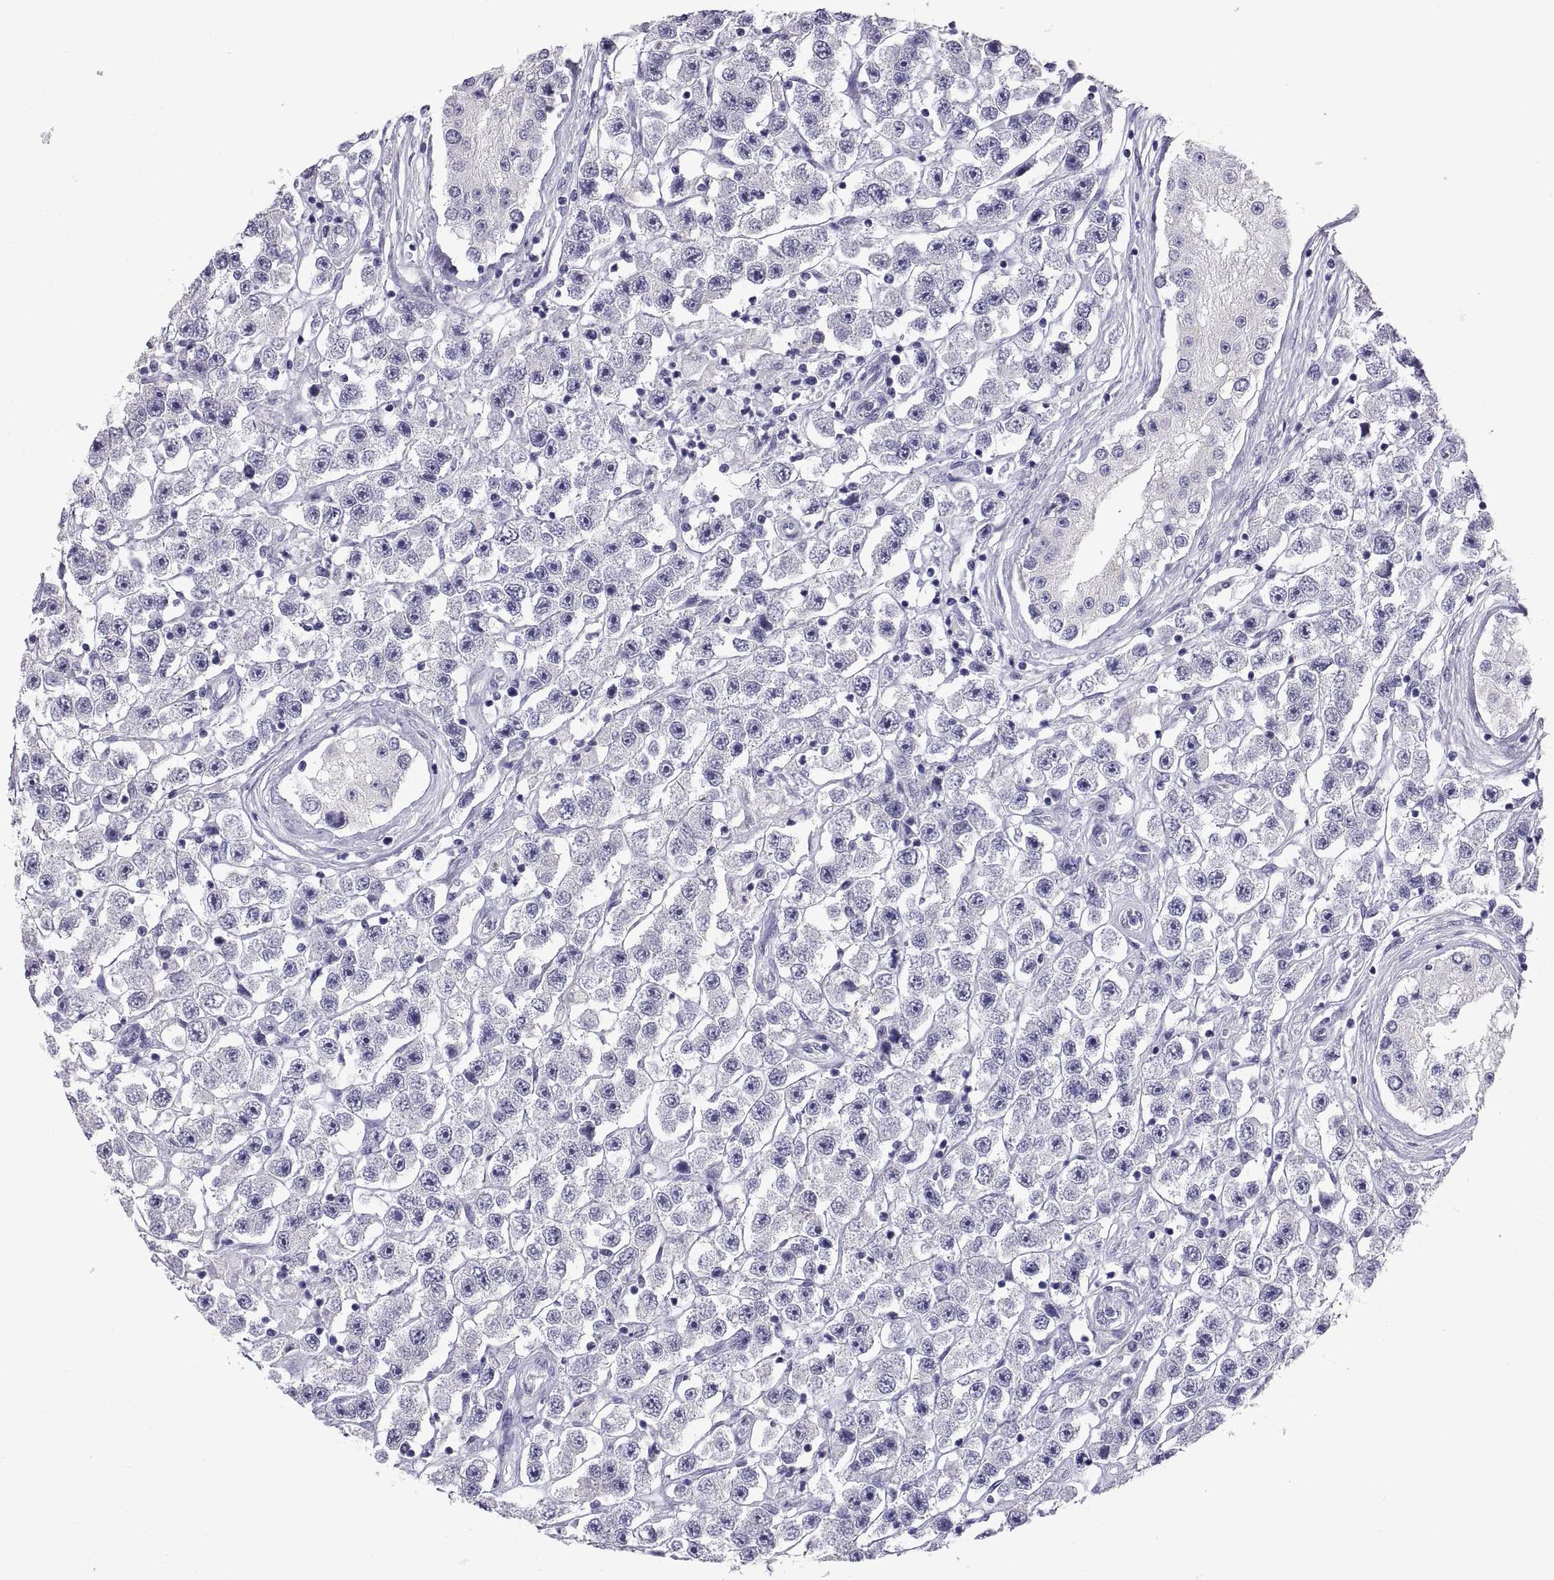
{"staining": {"intensity": "negative", "quantity": "none", "location": "none"}, "tissue": "testis cancer", "cell_type": "Tumor cells", "image_type": "cancer", "snomed": [{"axis": "morphology", "description": "Seminoma, NOS"}, {"axis": "topography", "description": "Testis"}], "caption": "IHC of testis seminoma demonstrates no expression in tumor cells. (DAB immunohistochemistry (IHC) visualized using brightfield microscopy, high magnification).", "gene": "FAM170A", "patient": {"sex": "male", "age": 45}}